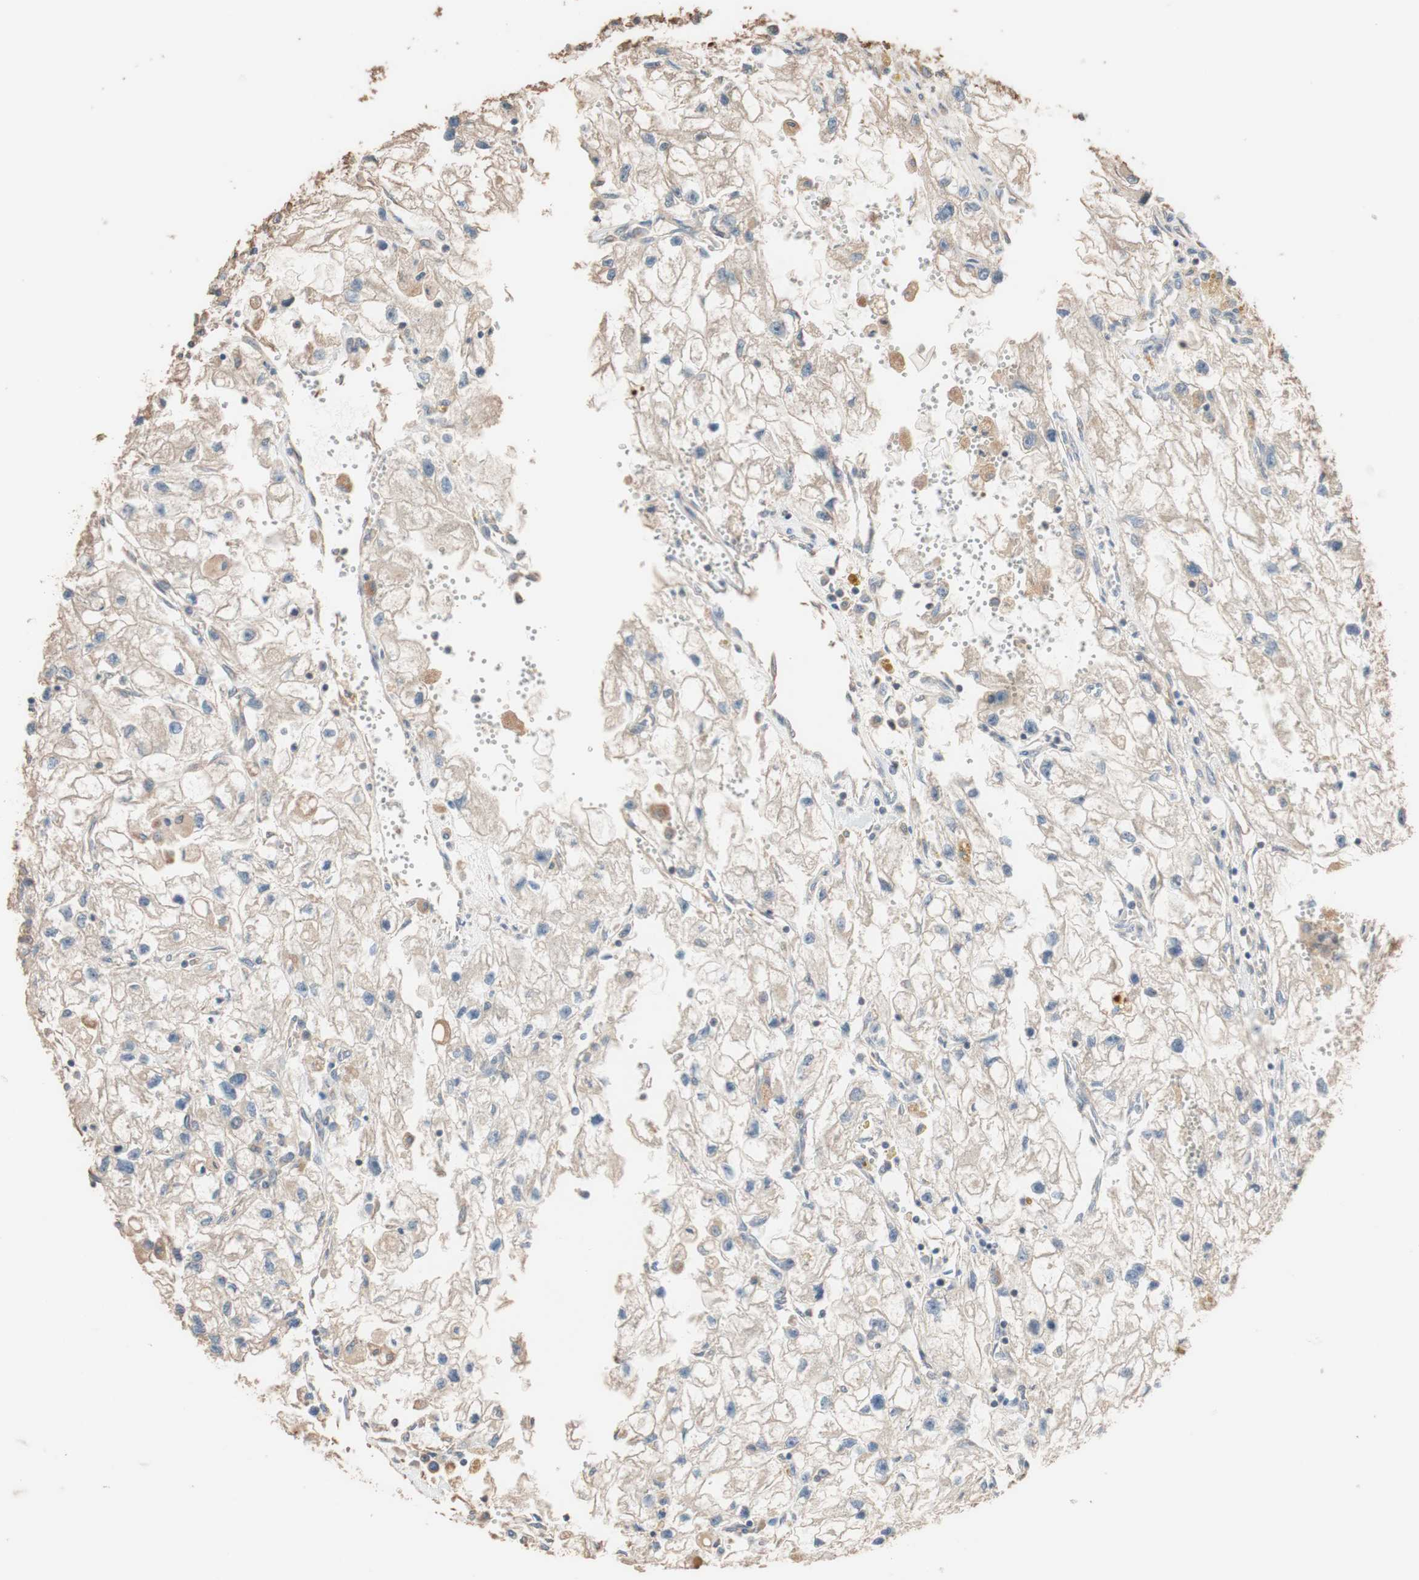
{"staining": {"intensity": "moderate", "quantity": "25%-75%", "location": "cytoplasmic/membranous"}, "tissue": "renal cancer", "cell_type": "Tumor cells", "image_type": "cancer", "snomed": [{"axis": "morphology", "description": "Adenocarcinoma, NOS"}, {"axis": "topography", "description": "Kidney"}], "caption": "Approximately 25%-75% of tumor cells in renal cancer (adenocarcinoma) demonstrate moderate cytoplasmic/membranous protein staining as visualized by brown immunohistochemical staining.", "gene": "TUBB", "patient": {"sex": "female", "age": 70}}